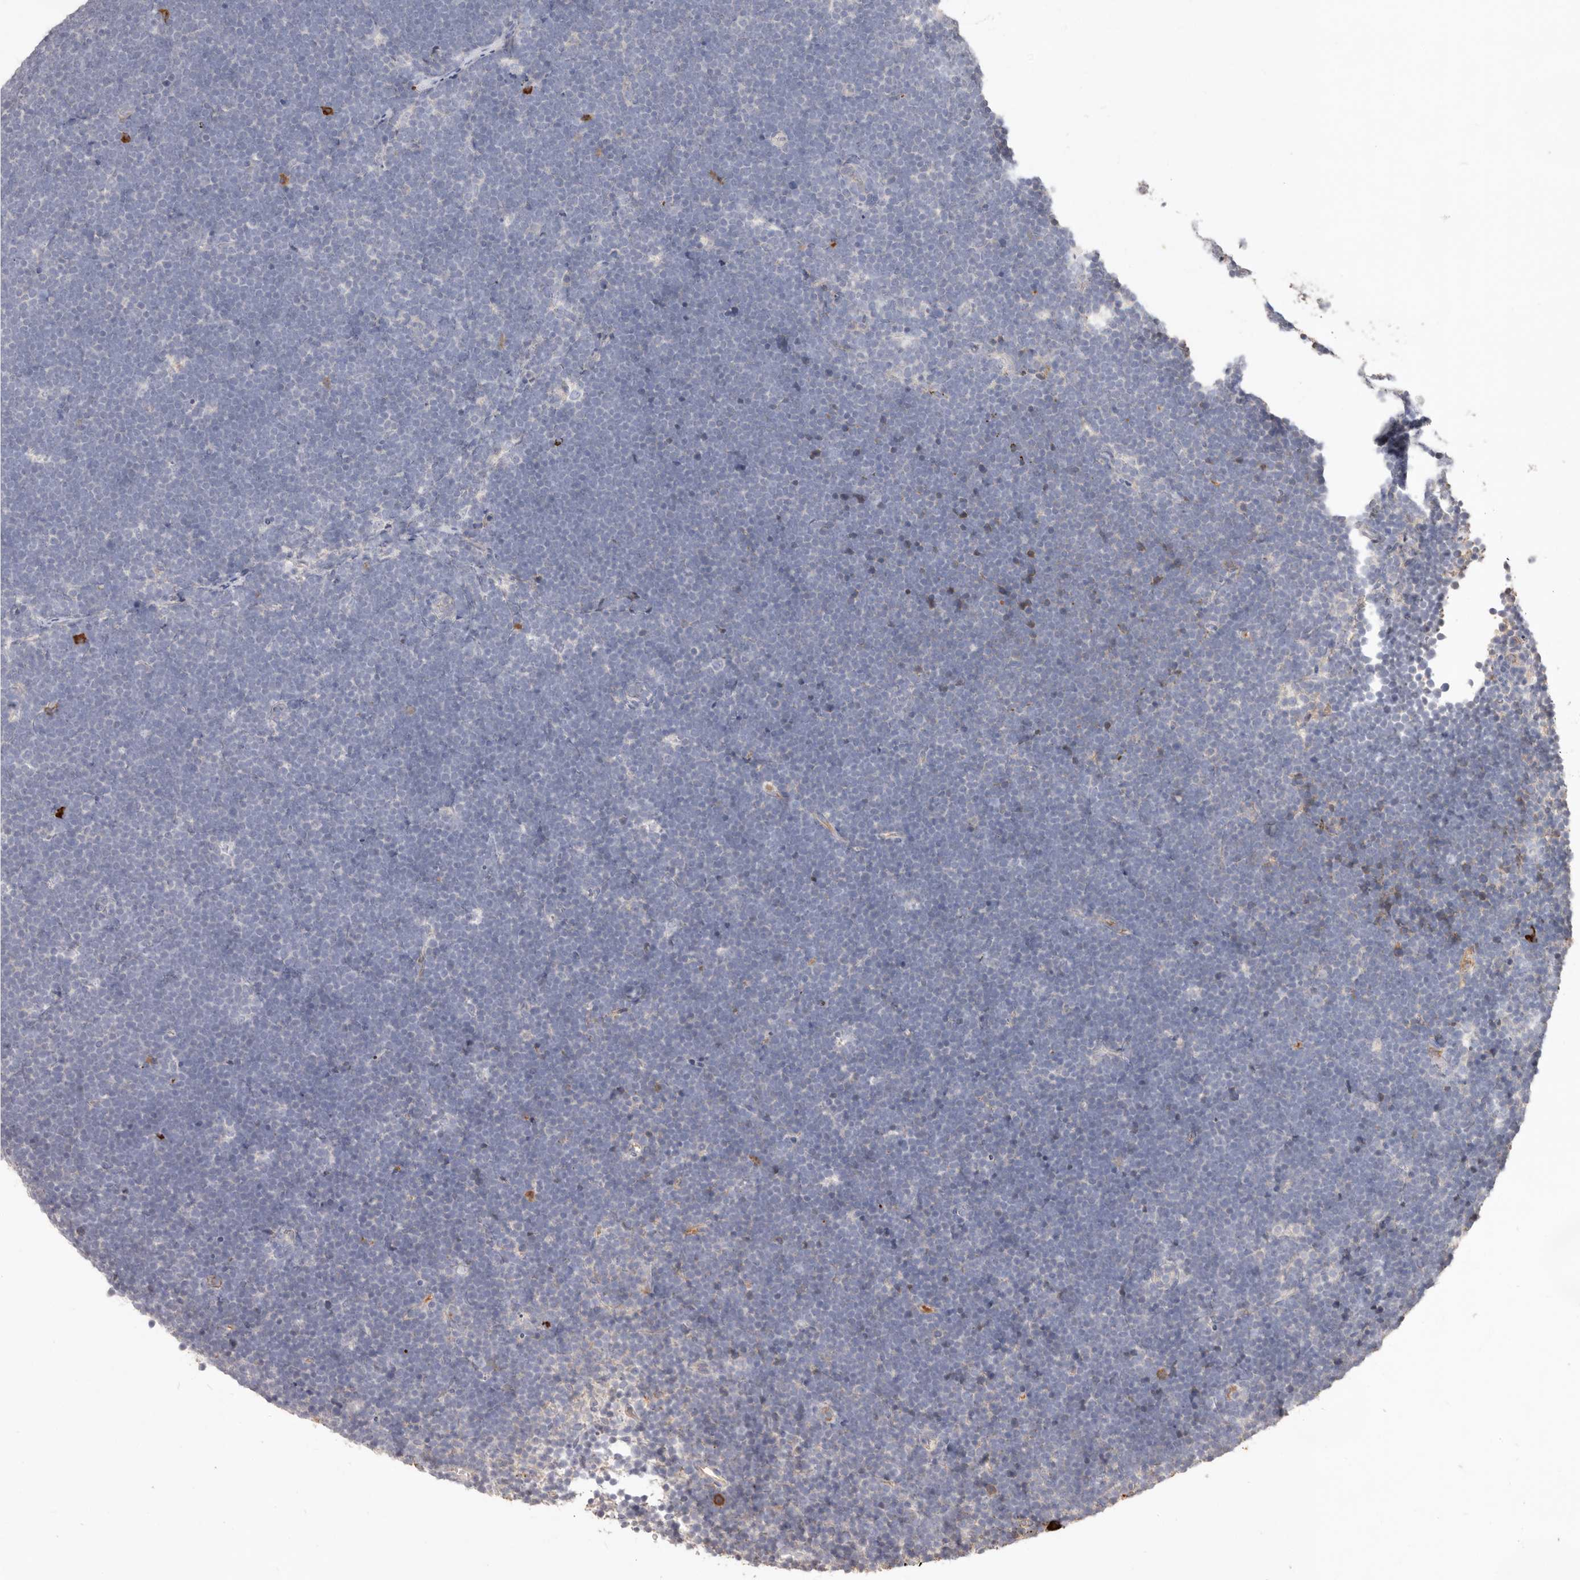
{"staining": {"intensity": "negative", "quantity": "none", "location": "none"}, "tissue": "lymphoma", "cell_type": "Tumor cells", "image_type": "cancer", "snomed": [{"axis": "morphology", "description": "Malignant lymphoma, non-Hodgkin's type, High grade"}, {"axis": "topography", "description": "Lymph node"}], "caption": "High magnification brightfield microscopy of malignant lymphoma, non-Hodgkin's type (high-grade) stained with DAB (3,3'-diaminobenzidine) (brown) and counterstained with hematoxylin (blue): tumor cells show no significant expression.", "gene": "HCAR2", "patient": {"sex": "male", "age": 13}}